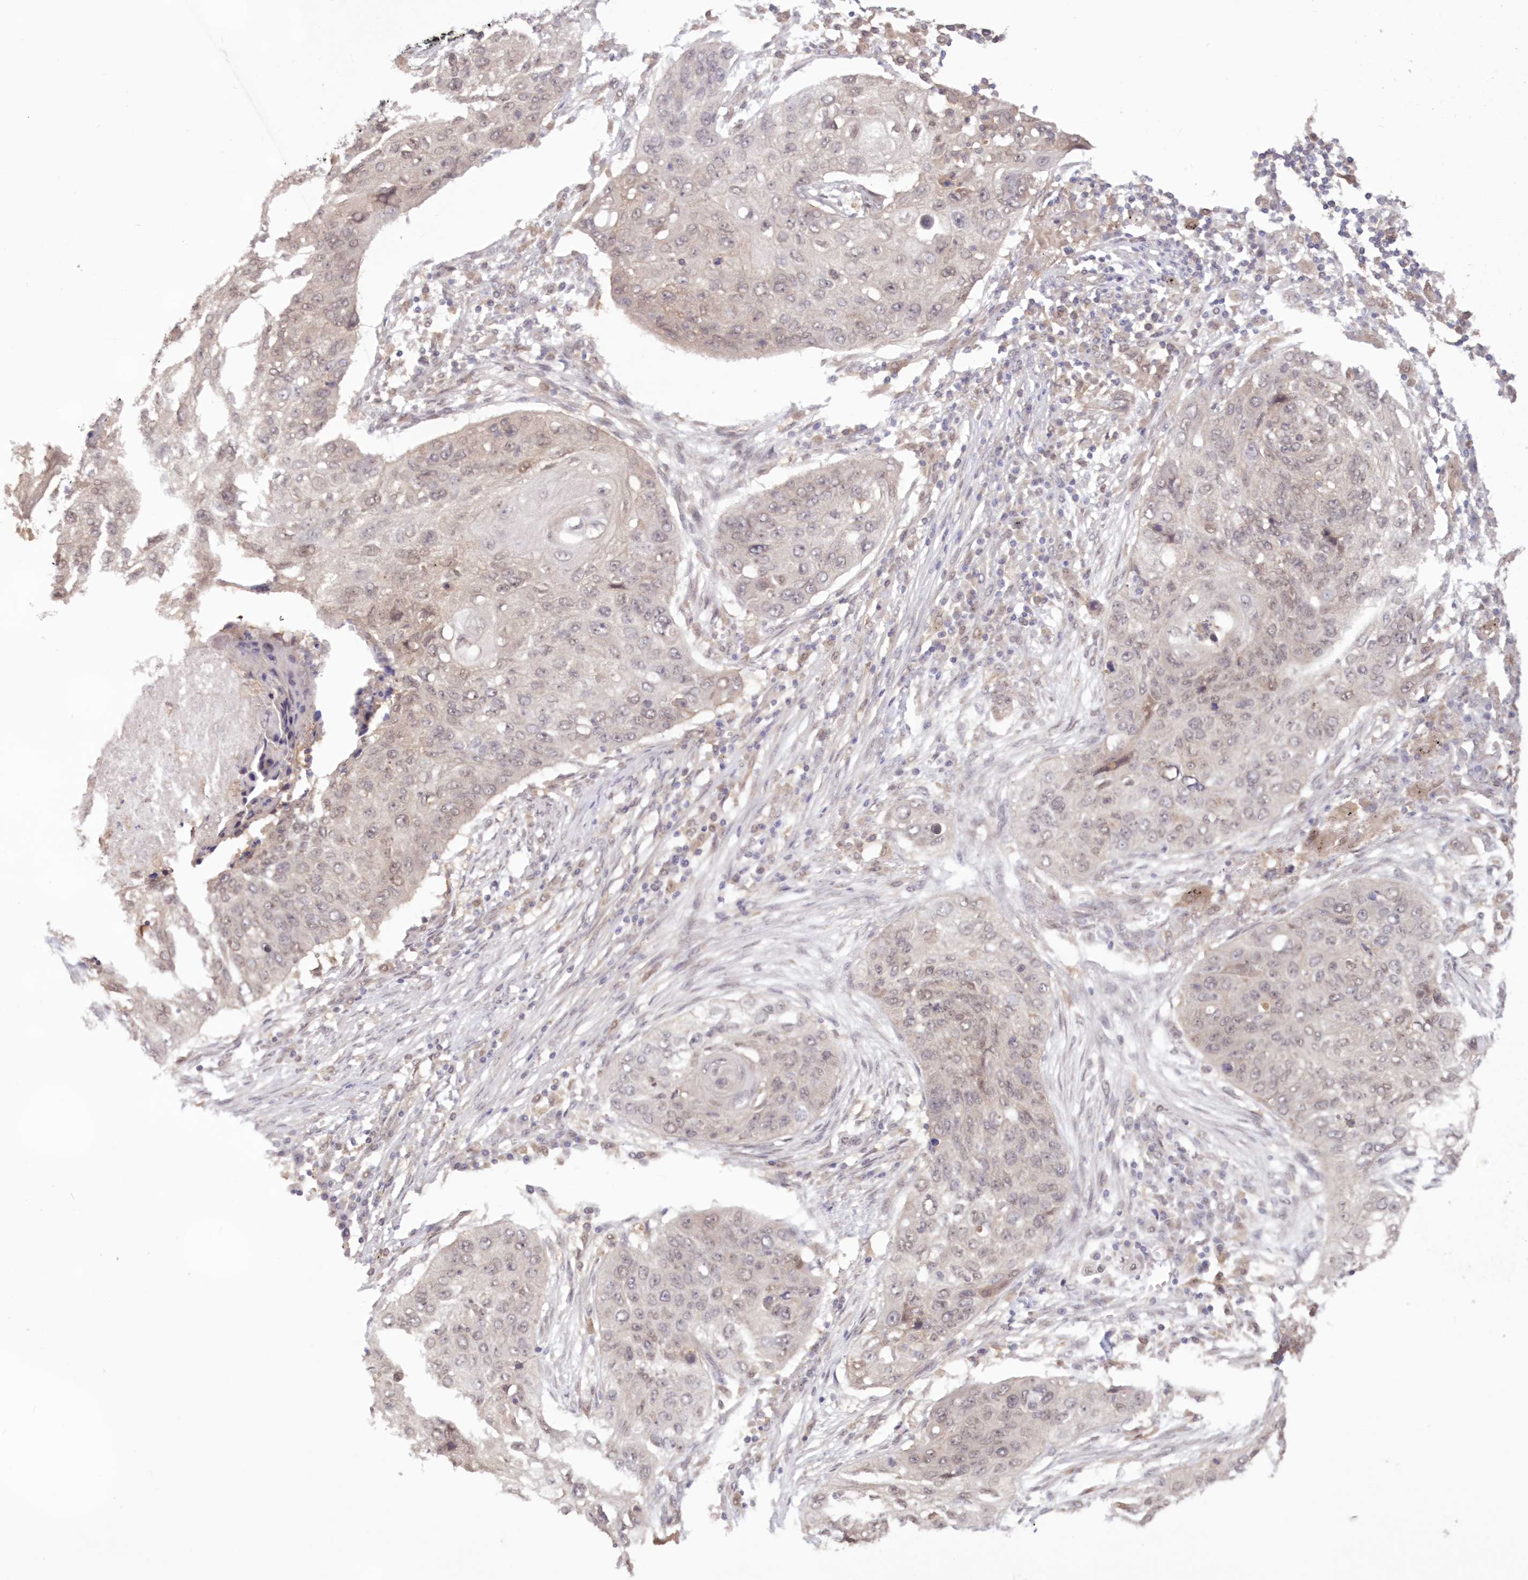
{"staining": {"intensity": "weak", "quantity": "25%-75%", "location": "nuclear"}, "tissue": "lung cancer", "cell_type": "Tumor cells", "image_type": "cancer", "snomed": [{"axis": "morphology", "description": "Squamous cell carcinoma, NOS"}, {"axis": "topography", "description": "Lung"}], "caption": "Weak nuclear protein positivity is appreciated in approximately 25%-75% of tumor cells in lung cancer.", "gene": "RNPEP", "patient": {"sex": "female", "age": 63}}